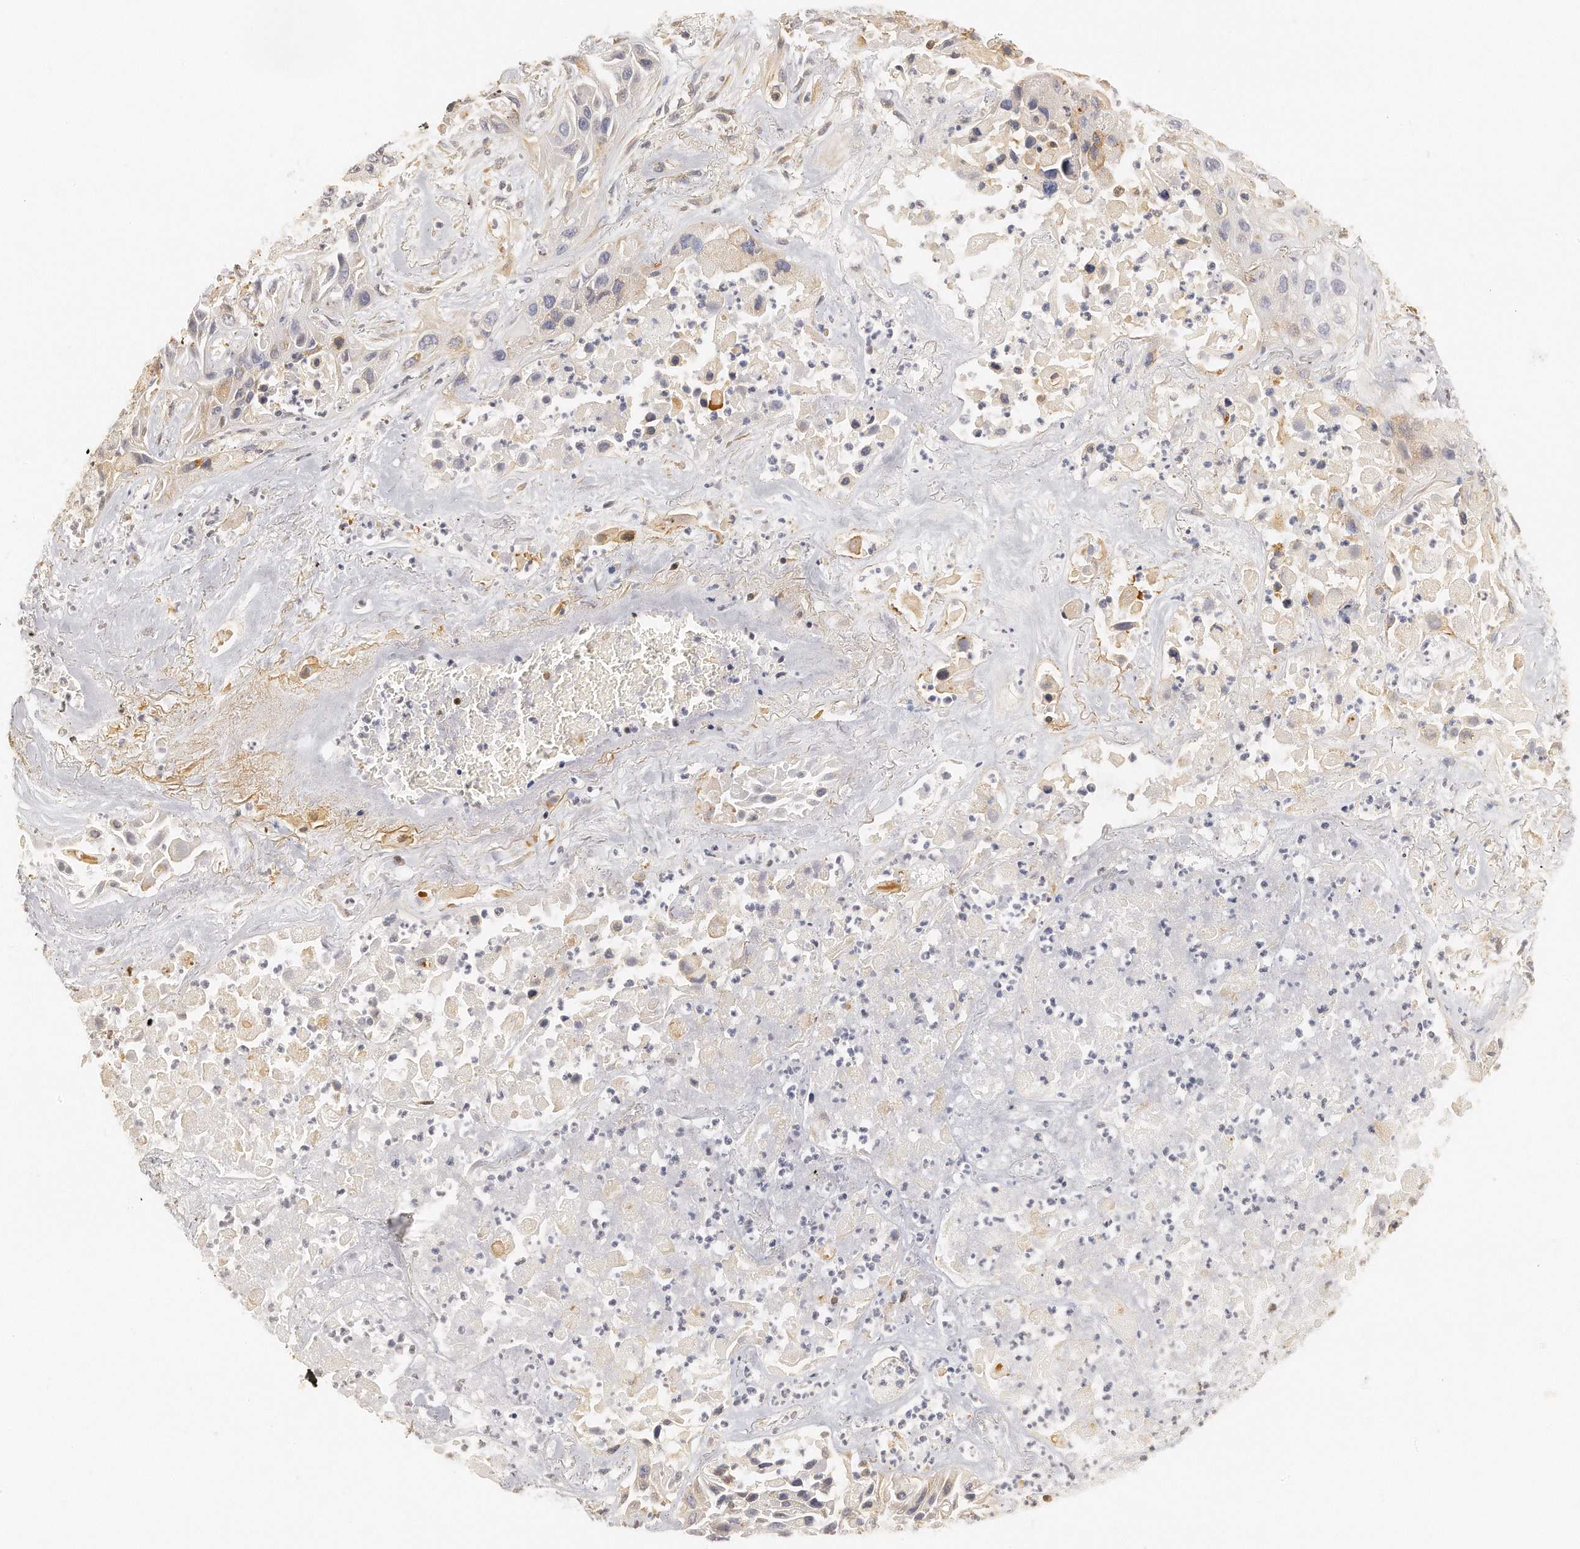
{"staining": {"intensity": "negative", "quantity": "none", "location": "none"}, "tissue": "lung cancer", "cell_type": "Tumor cells", "image_type": "cancer", "snomed": [{"axis": "morphology", "description": "Squamous cell carcinoma, NOS"}, {"axis": "topography", "description": "Lung"}], "caption": "Photomicrograph shows no protein staining in tumor cells of lung squamous cell carcinoma tissue.", "gene": "CHST7", "patient": {"sex": "female", "age": 76}}